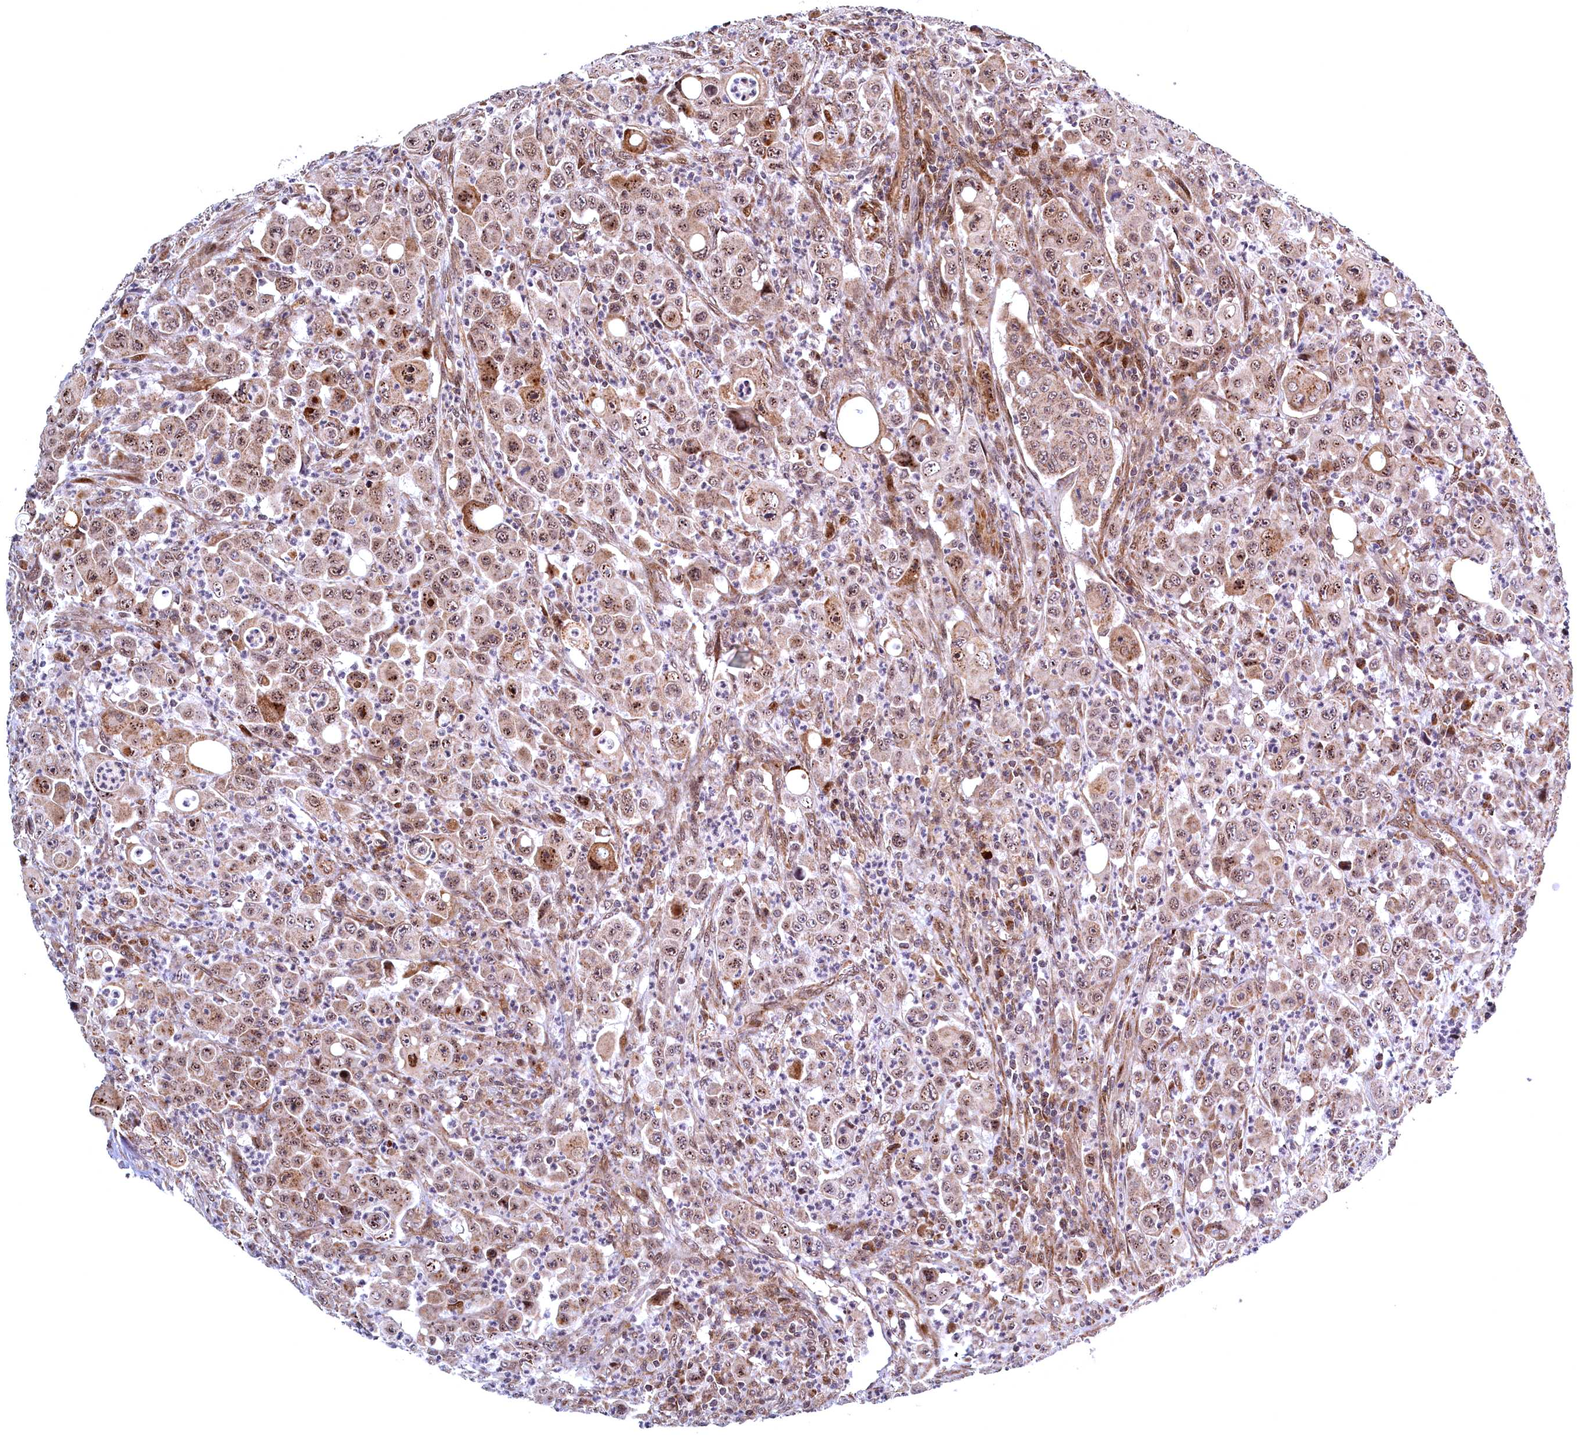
{"staining": {"intensity": "moderate", "quantity": ">75%", "location": "cytoplasmic/membranous,nuclear"}, "tissue": "colorectal cancer", "cell_type": "Tumor cells", "image_type": "cancer", "snomed": [{"axis": "morphology", "description": "Adenocarcinoma, NOS"}, {"axis": "topography", "description": "Colon"}], "caption": "A photomicrograph of colorectal cancer (adenocarcinoma) stained for a protein shows moderate cytoplasmic/membranous and nuclear brown staining in tumor cells.", "gene": "PLA2G10", "patient": {"sex": "male", "age": 51}}